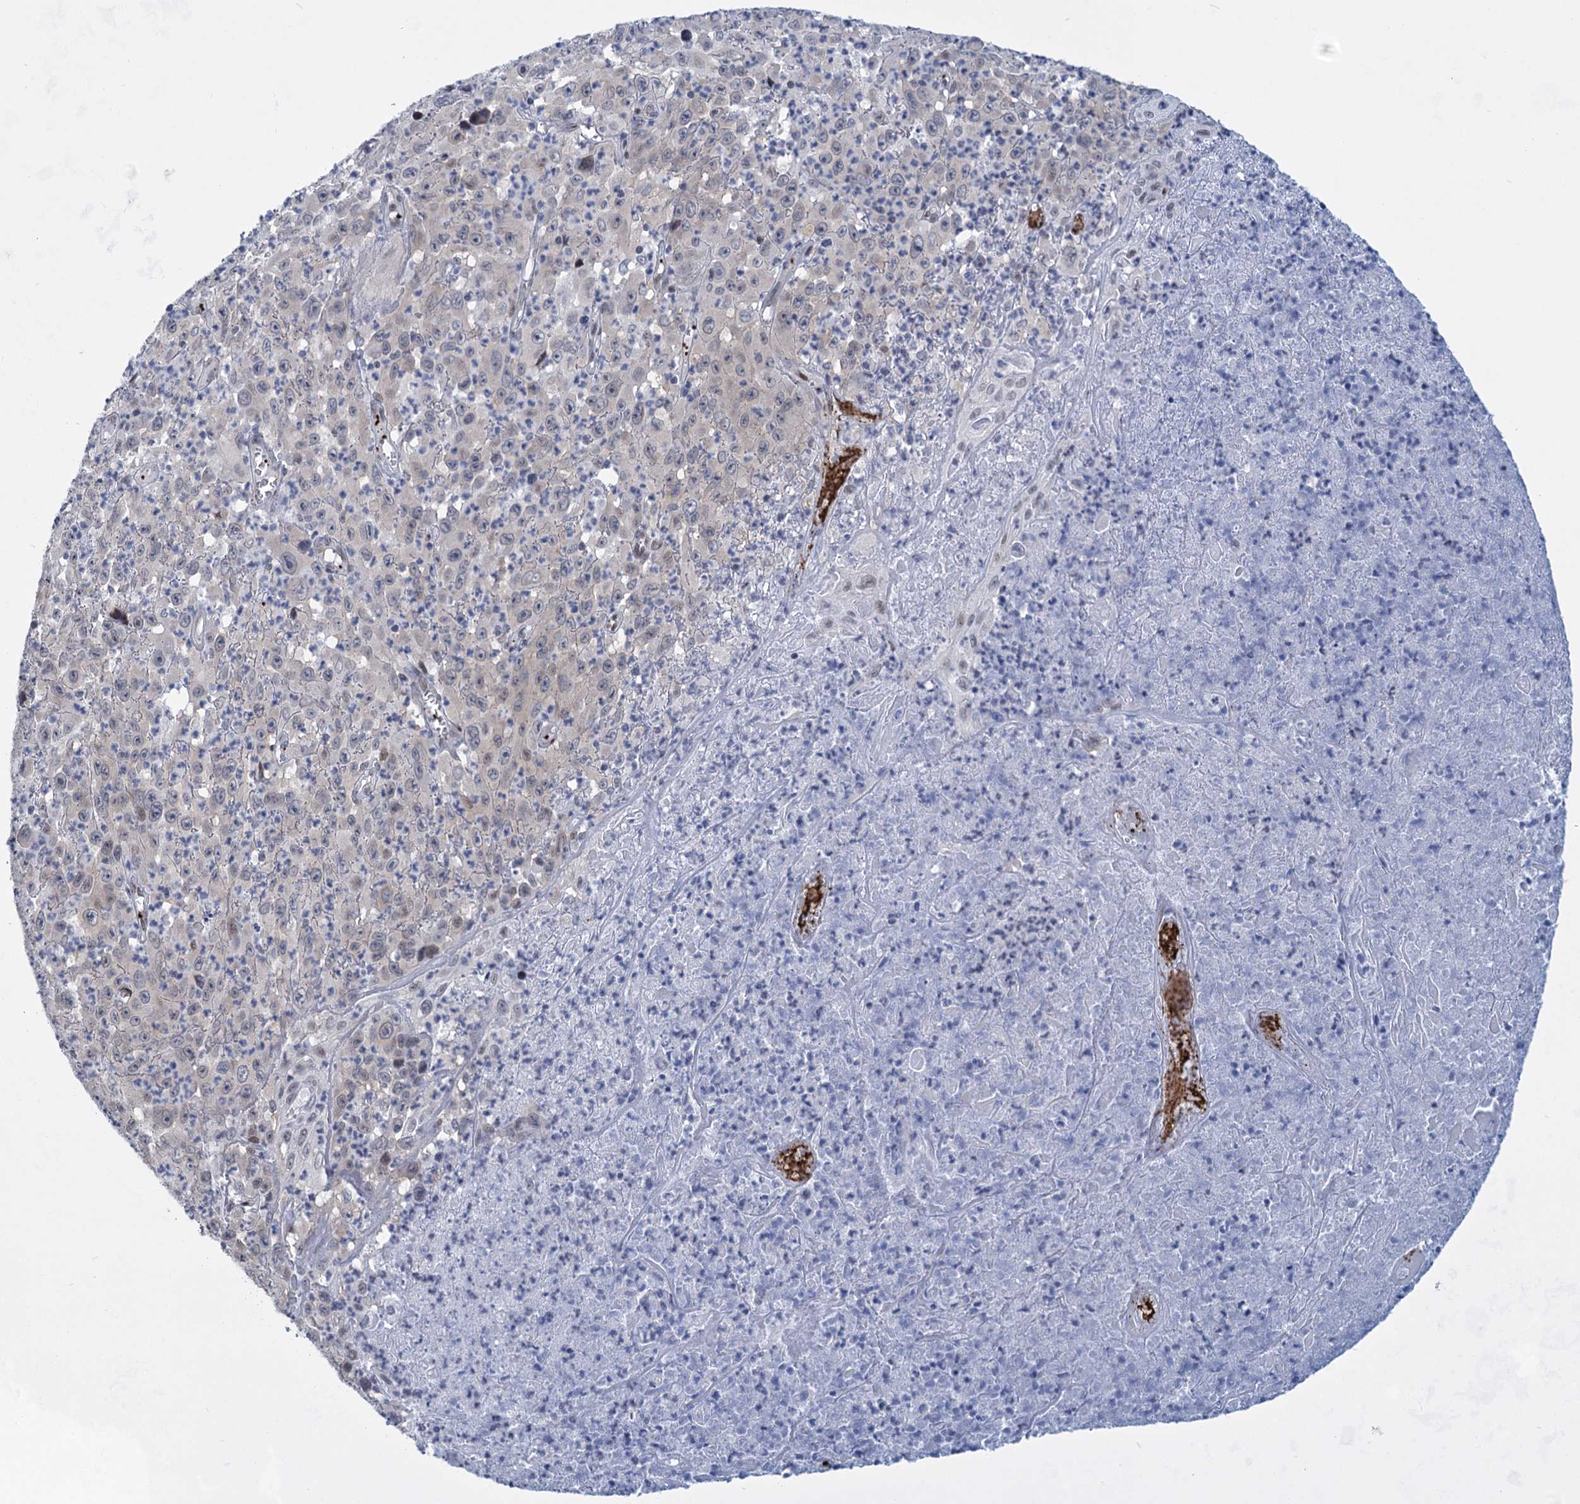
{"staining": {"intensity": "moderate", "quantity": "25%-75%", "location": "nuclear"}, "tissue": "melanoma", "cell_type": "Tumor cells", "image_type": "cancer", "snomed": [{"axis": "morphology", "description": "Malignant melanoma, Metastatic site"}, {"axis": "topography", "description": "Brain"}], "caption": "Malignant melanoma (metastatic site) was stained to show a protein in brown. There is medium levels of moderate nuclear positivity in approximately 25%-75% of tumor cells.", "gene": "MON2", "patient": {"sex": "female", "age": 53}}